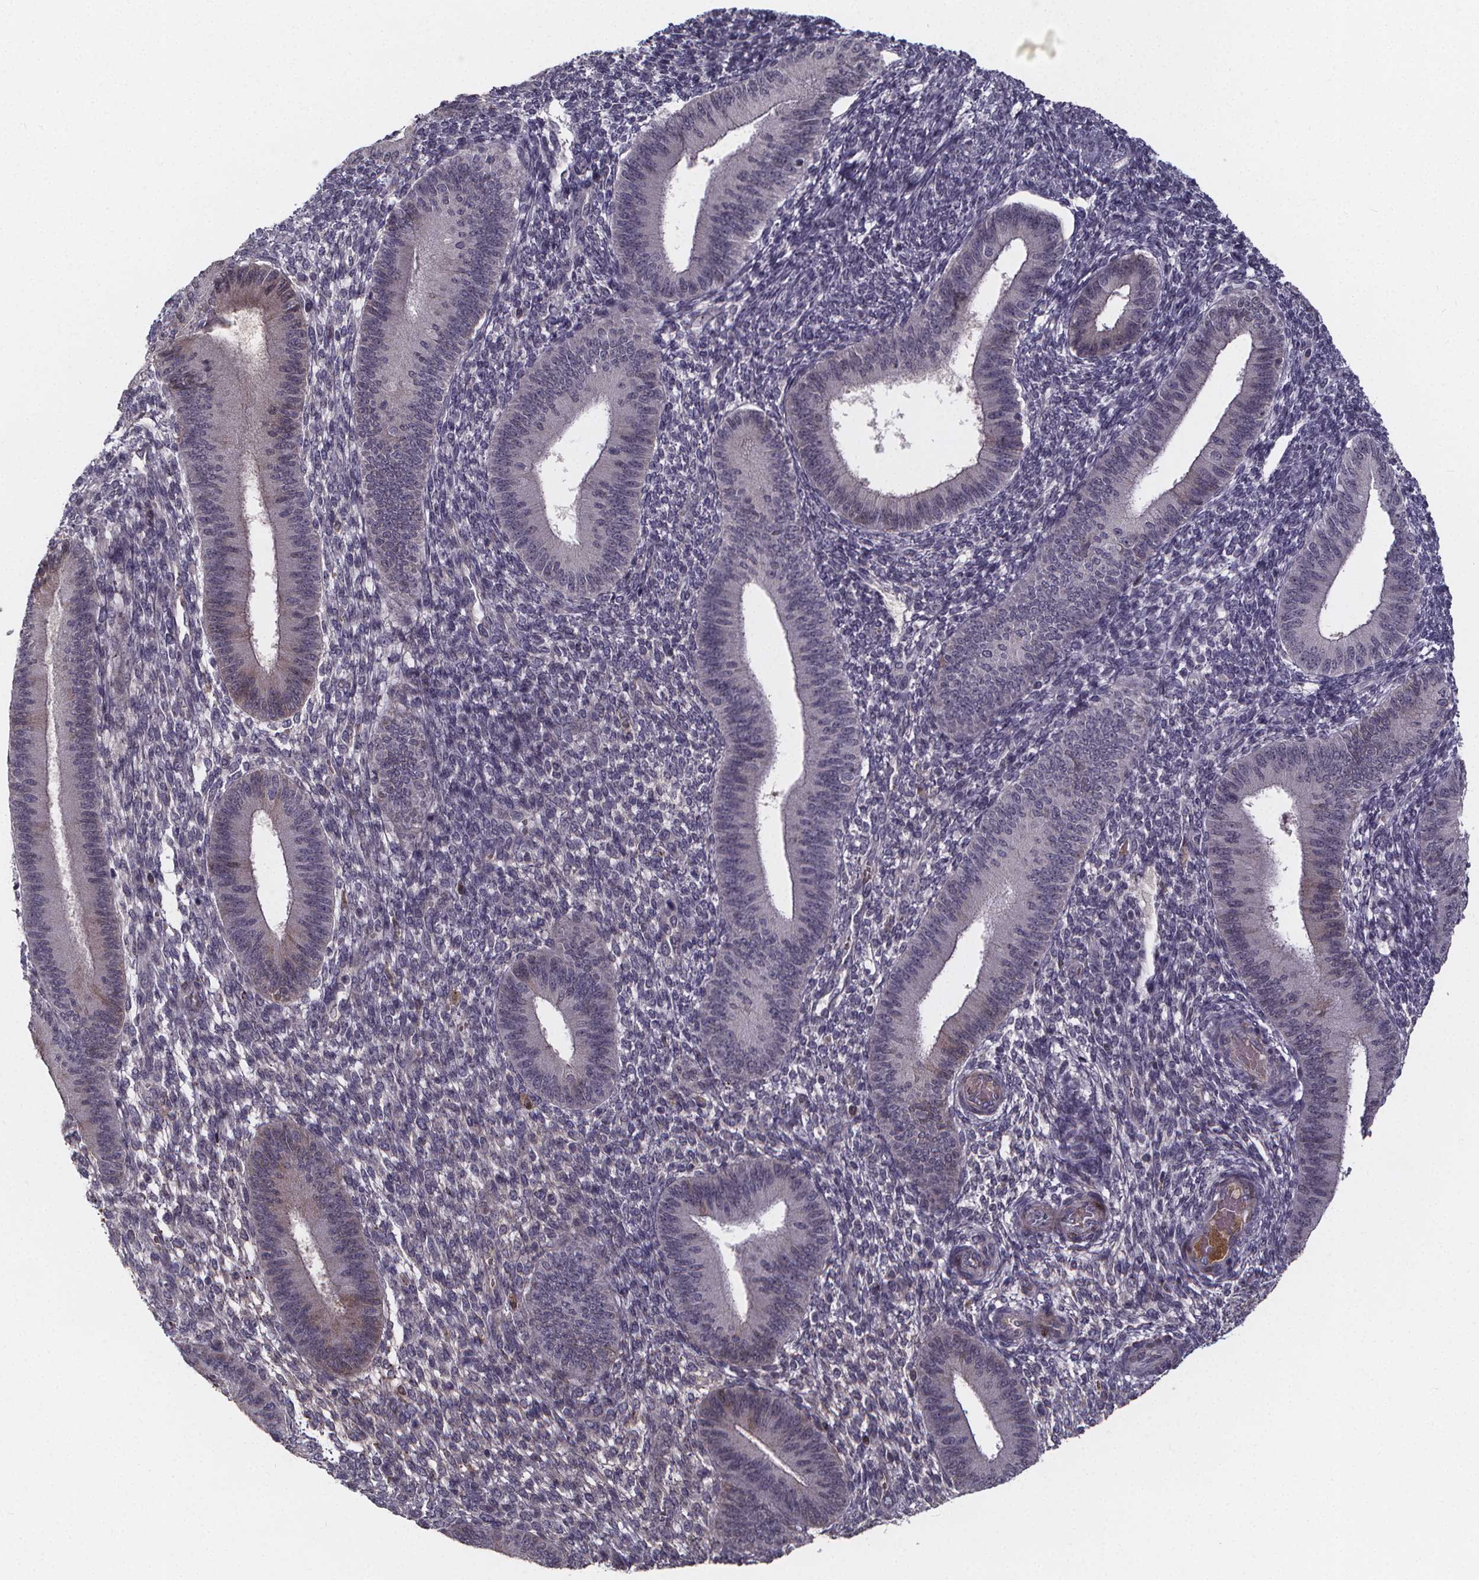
{"staining": {"intensity": "negative", "quantity": "none", "location": "none"}, "tissue": "endometrium", "cell_type": "Cells in endometrial stroma", "image_type": "normal", "snomed": [{"axis": "morphology", "description": "Normal tissue, NOS"}, {"axis": "topography", "description": "Endometrium"}], "caption": "An image of endometrium stained for a protein exhibits no brown staining in cells in endometrial stroma. Brightfield microscopy of IHC stained with DAB (brown) and hematoxylin (blue), captured at high magnification.", "gene": "AGT", "patient": {"sex": "female", "age": 39}}